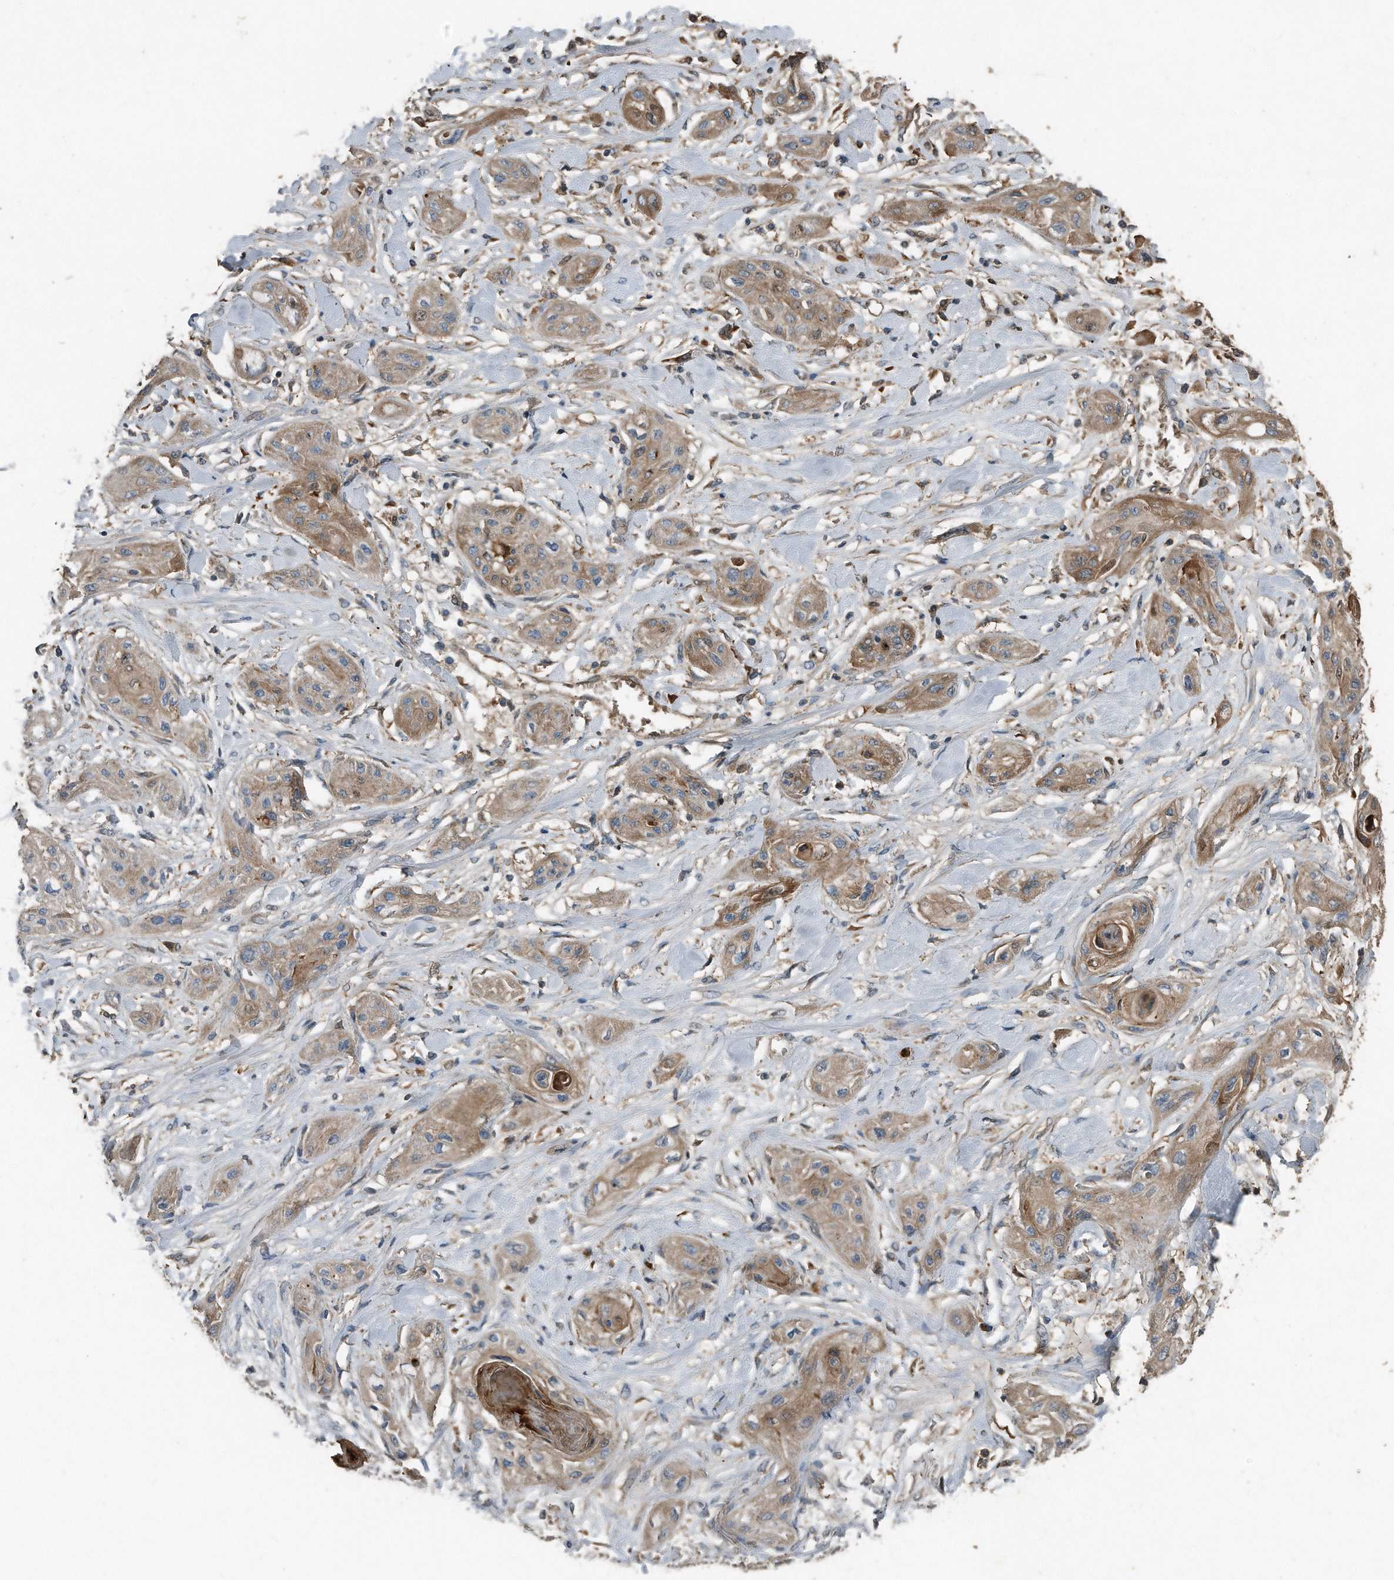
{"staining": {"intensity": "weak", "quantity": ">75%", "location": "cytoplasmic/membranous"}, "tissue": "lung cancer", "cell_type": "Tumor cells", "image_type": "cancer", "snomed": [{"axis": "morphology", "description": "Squamous cell carcinoma, NOS"}, {"axis": "topography", "description": "Lung"}], "caption": "Approximately >75% of tumor cells in human lung cancer display weak cytoplasmic/membranous protein positivity as visualized by brown immunohistochemical staining.", "gene": "C9", "patient": {"sex": "female", "age": 47}}